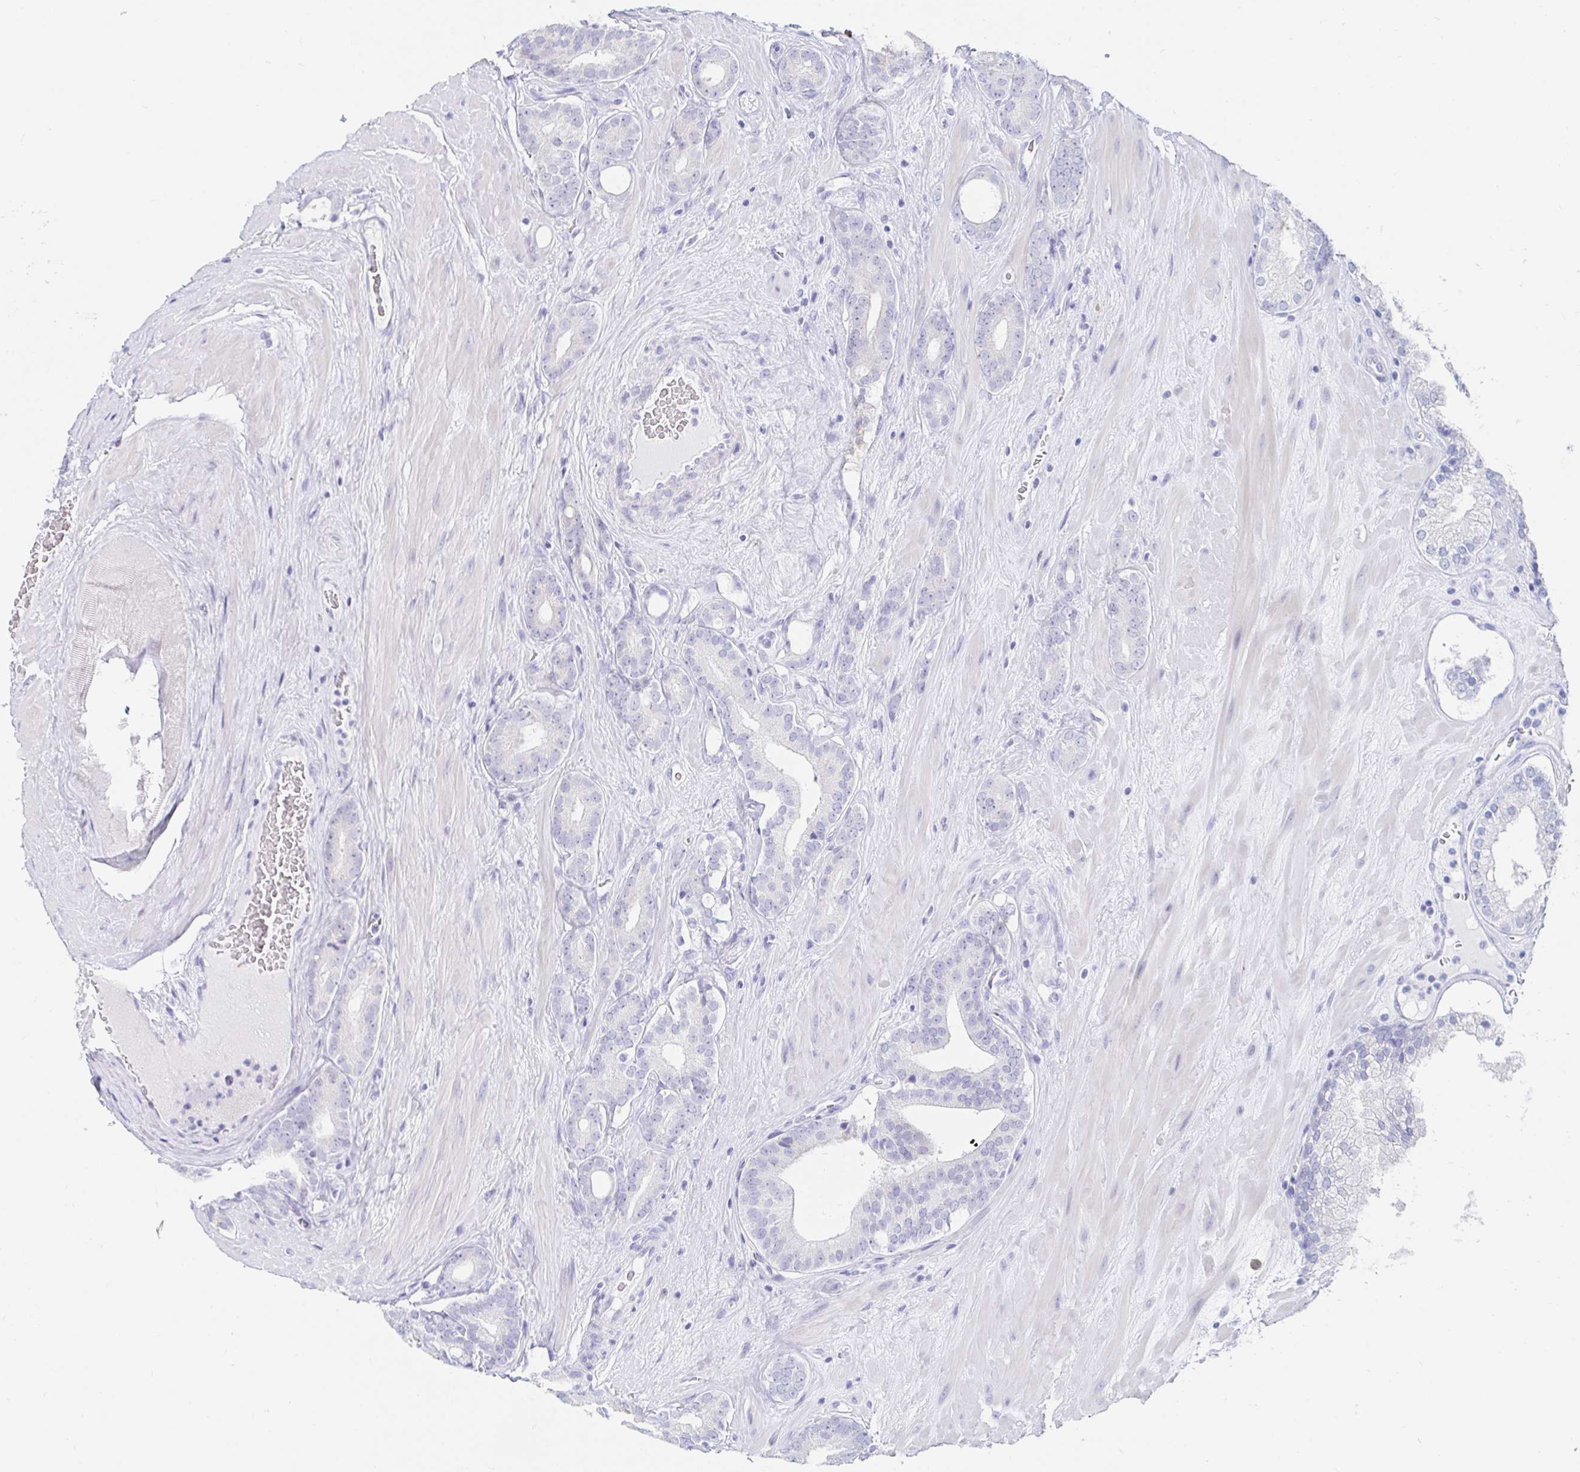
{"staining": {"intensity": "negative", "quantity": "none", "location": "none"}, "tissue": "prostate cancer", "cell_type": "Tumor cells", "image_type": "cancer", "snomed": [{"axis": "morphology", "description": "Adenocarcinoma, High grade"}, {"axis": "topography", "description": "Prostate"}], "caption": "High magnification brightfield microscopy of prostate adenocarcinoma (high-grade) stained with DAB (brown) and counterstained with hematoxylin (blue): tumor cells show no significant positivity.", "gene": "C4orf17", "patient": {"sex": "male", "age": 66}}